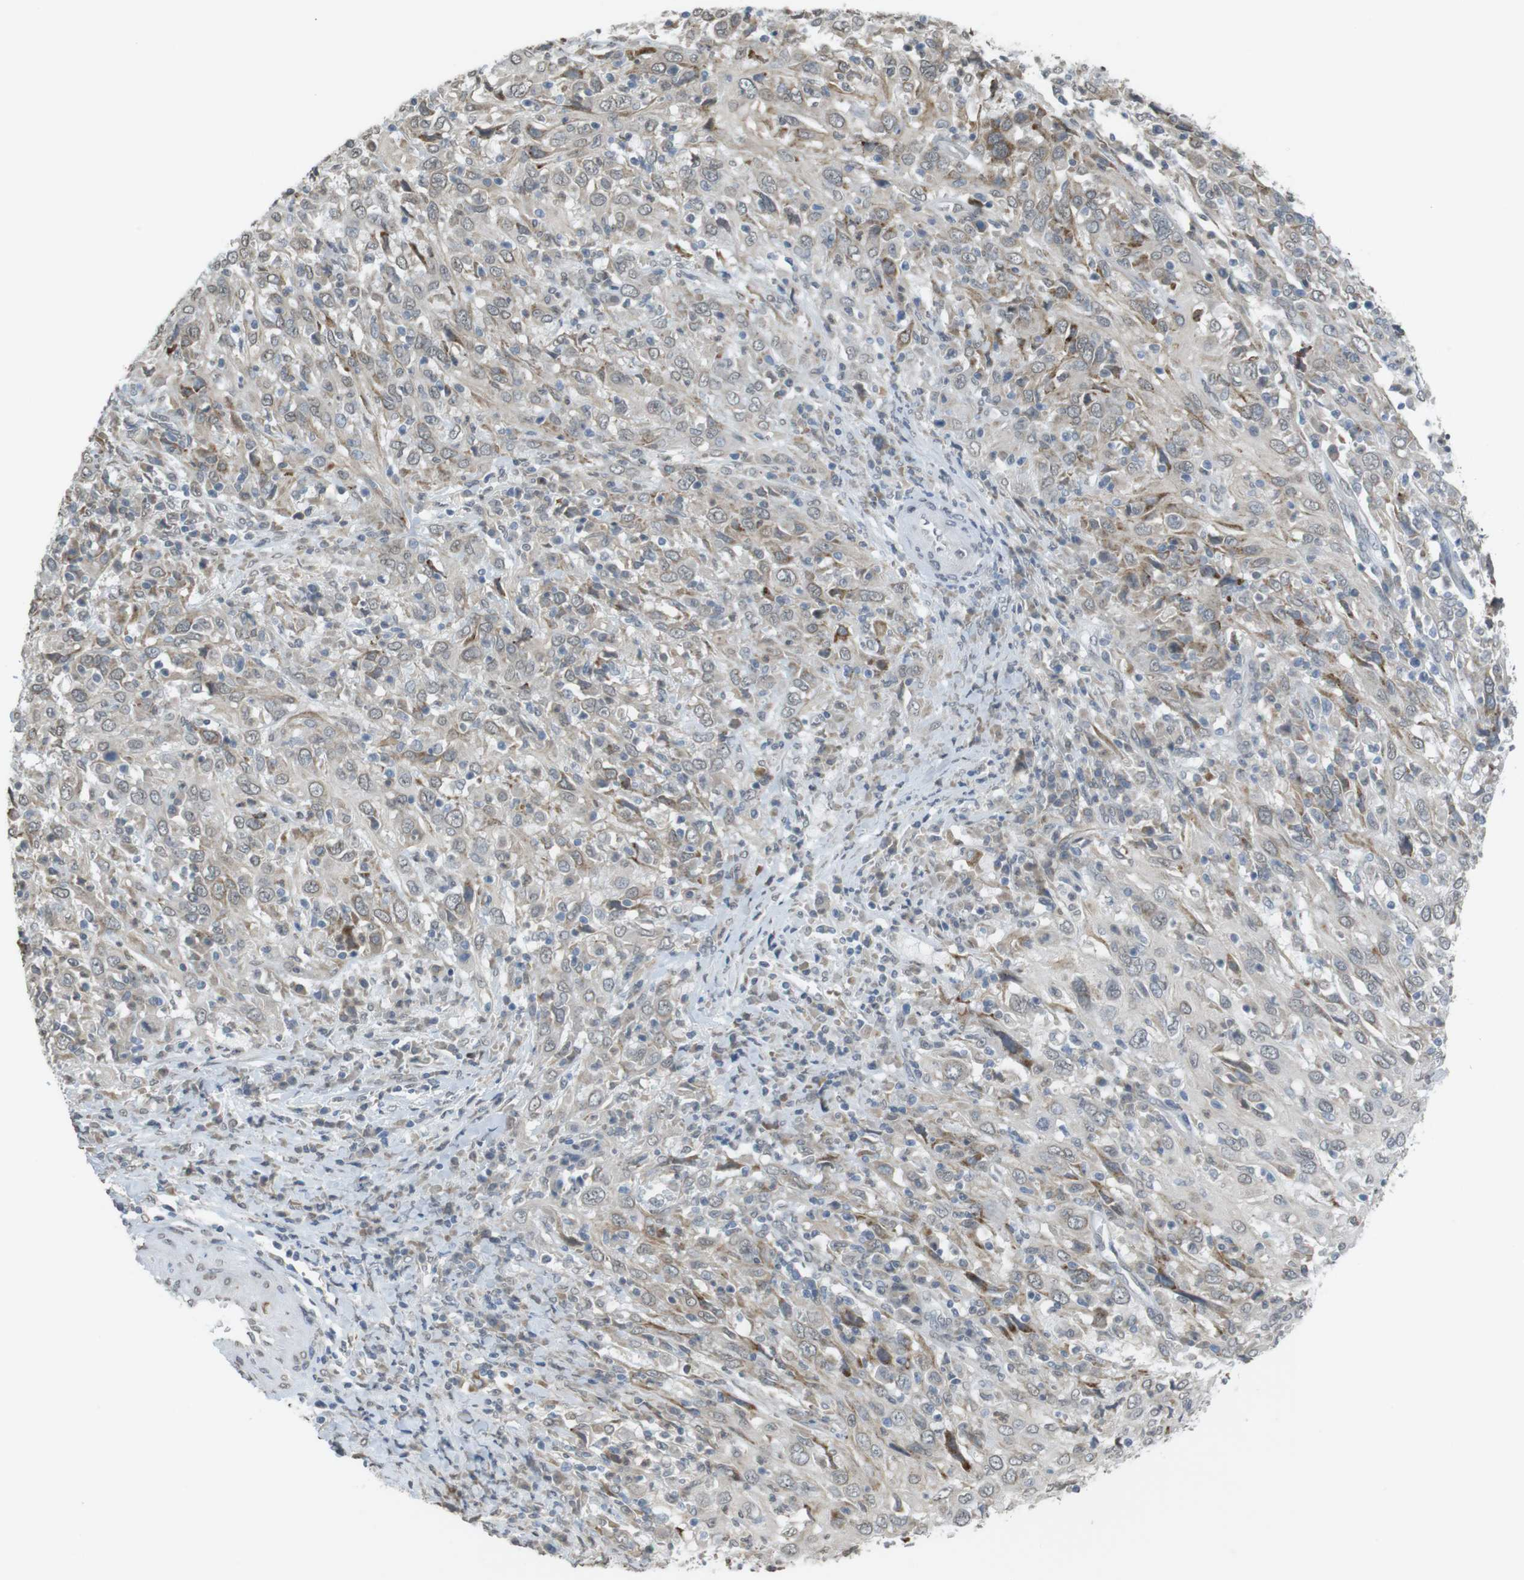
{"staining": {"intensity": "weak", "quantity": "<25%", "location": "cytoplasmic/membranous"}, "tissue": "cervical cancer", "cell_type": "Tumor cells", "image_type": "cancer", "snomed": [{"axis": "morphology", "description": "Squamous cell carcinoma, NOS"}, {"axis": "topography", "description": "Cervix"}], "caption": "Tumor cells are negative for protein expression in human cervical cancer (squamous cell carcinoma). (DAB (3,3'-diaminobenzidine) IHC with hematoxylin counter stain).", "gene": "FZD10", "patient": {"sex": "female", "age": 46}}